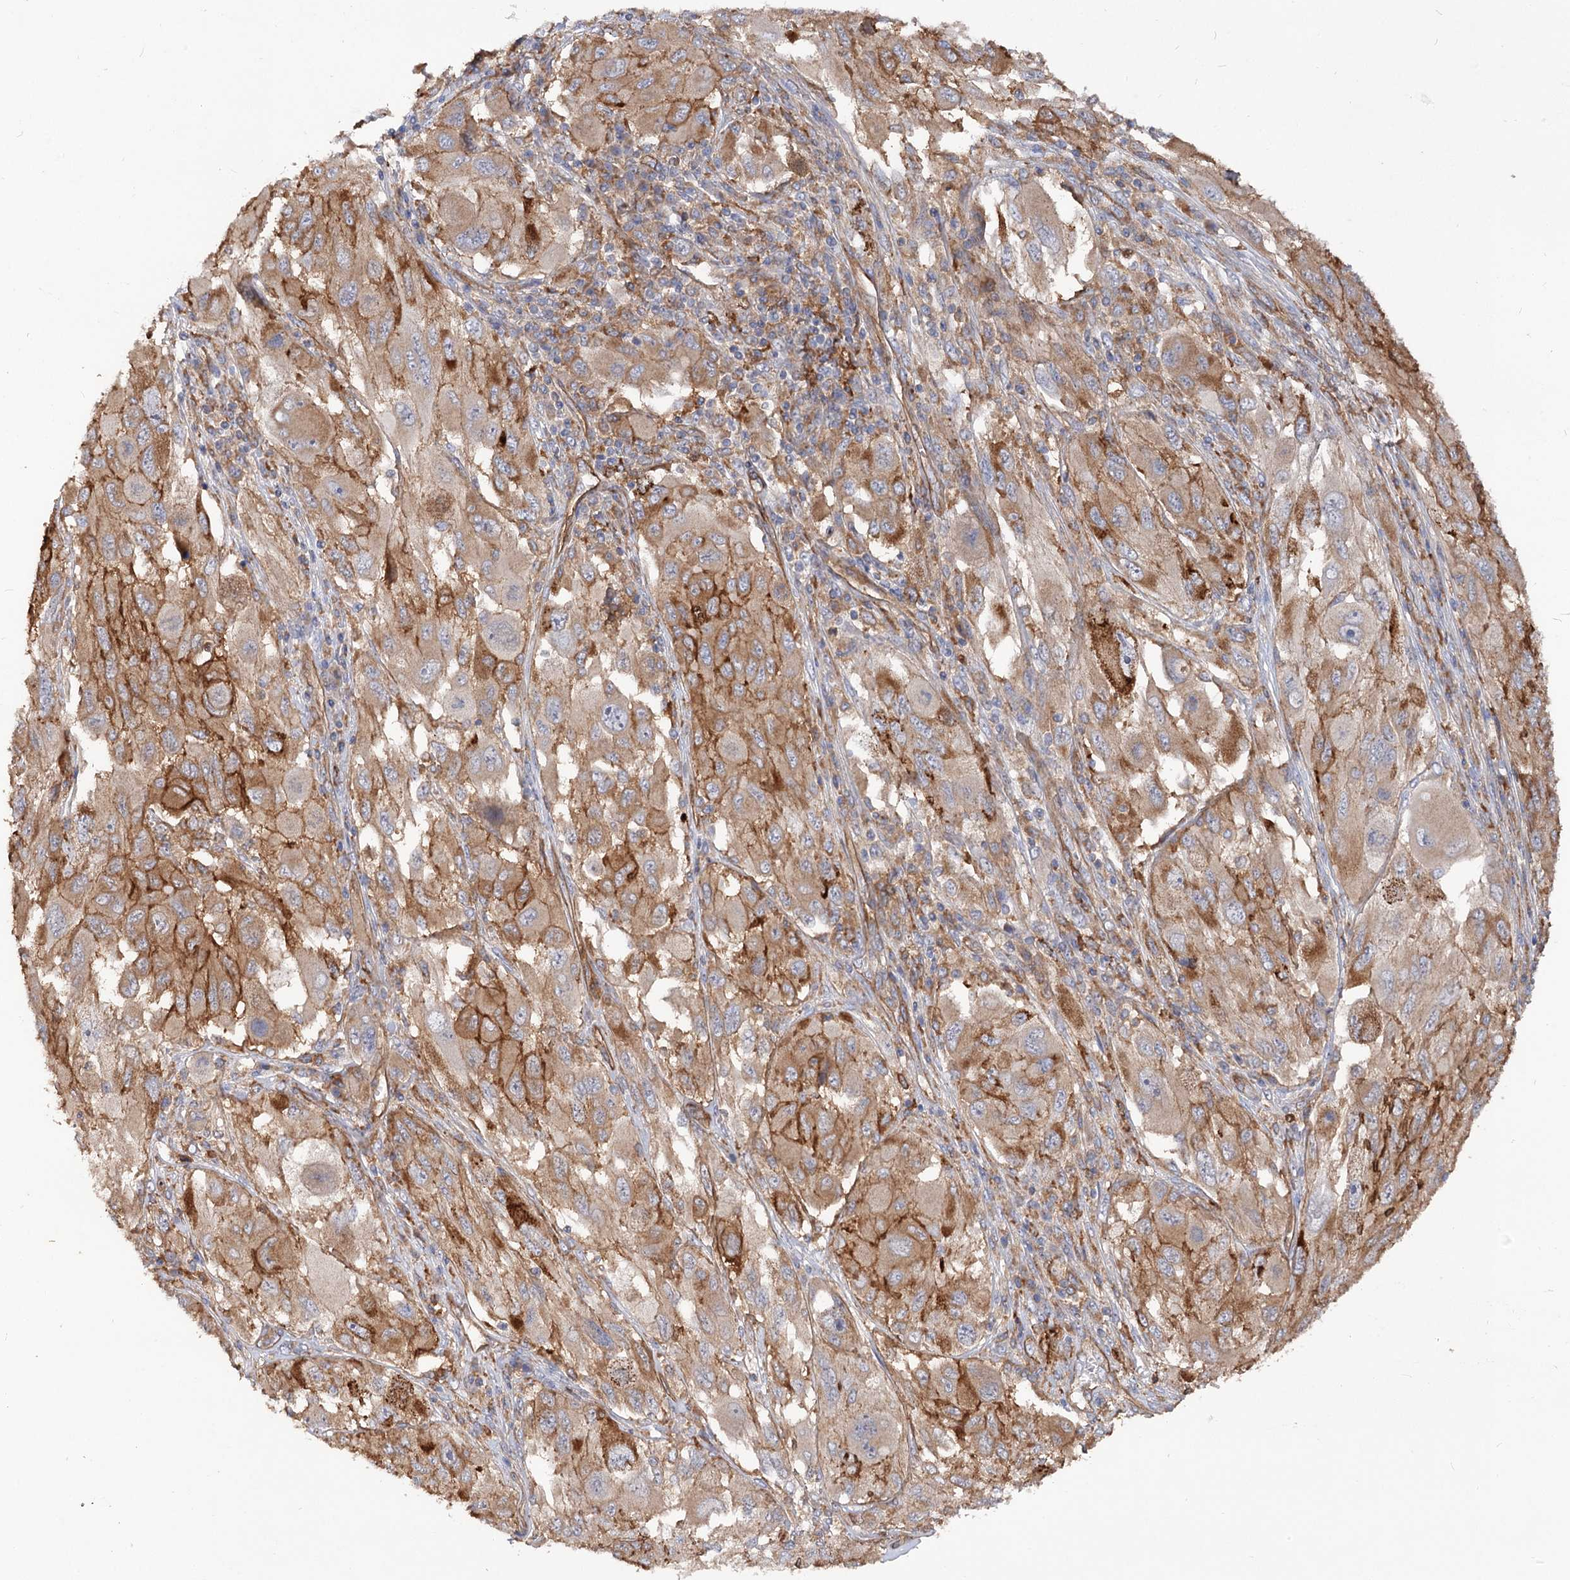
{"staining": {"intensity": "moderate", "quantity": ">75%", "location": "cytoplasmic/membranous"}, "tissue": "melanoma", "cell_type": "Tumor cells", "image_type": "cancer", "snomed": [{"axis": "morphology", "description": "Malignant melanoma, NOS"}, {"axis": "topography", "description": "Skin"}], "caption": "Brown immunohistochemical staining in malignant melanoma displays moderate cytoplasmic/membranous staining in about >75% of tumor cells. (brown staining indicates protein expression, while blue staining denotes nuclei).", "gene": "CSAD", "patient": {"sex": "female", "age": 91}}